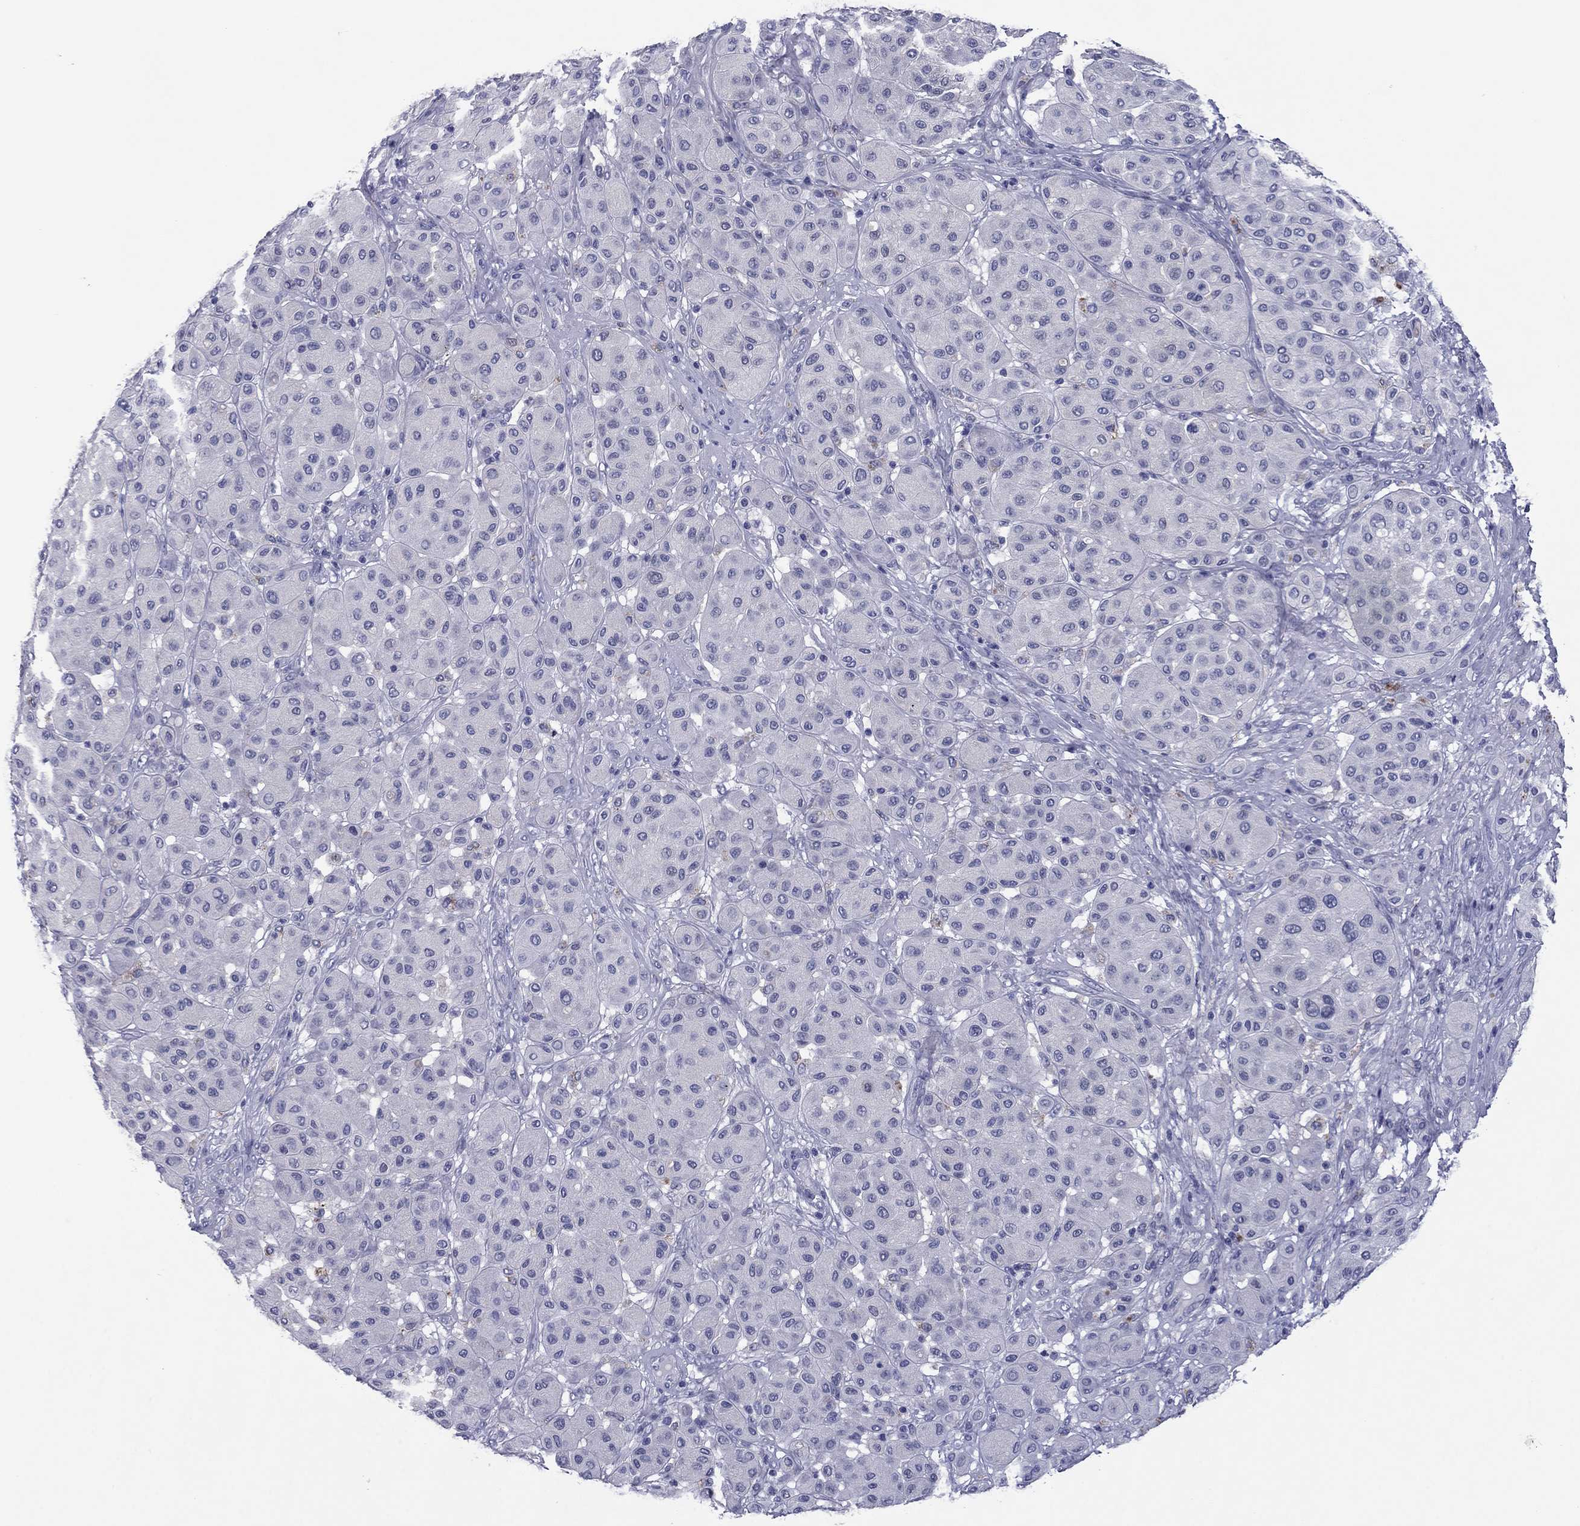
{"staining": {"intensity": "negative", "quantity": "none", "location": "none"}, "tissue": "melanoma", "cell_type": "Tumor cells", "image_type": "cancer", "snomed": [{"axis": "morphology", "description": "Malignant melanoma, Metastatic site"}, {"axis": "topography", "description": "Smooth muscle"}], "caption": "Immunohistochemical staining of melanoma demonstrates no significant staining in tumor cells.", "gene": "TCFL5", "patient": {"sex": "male", "age": 41}}